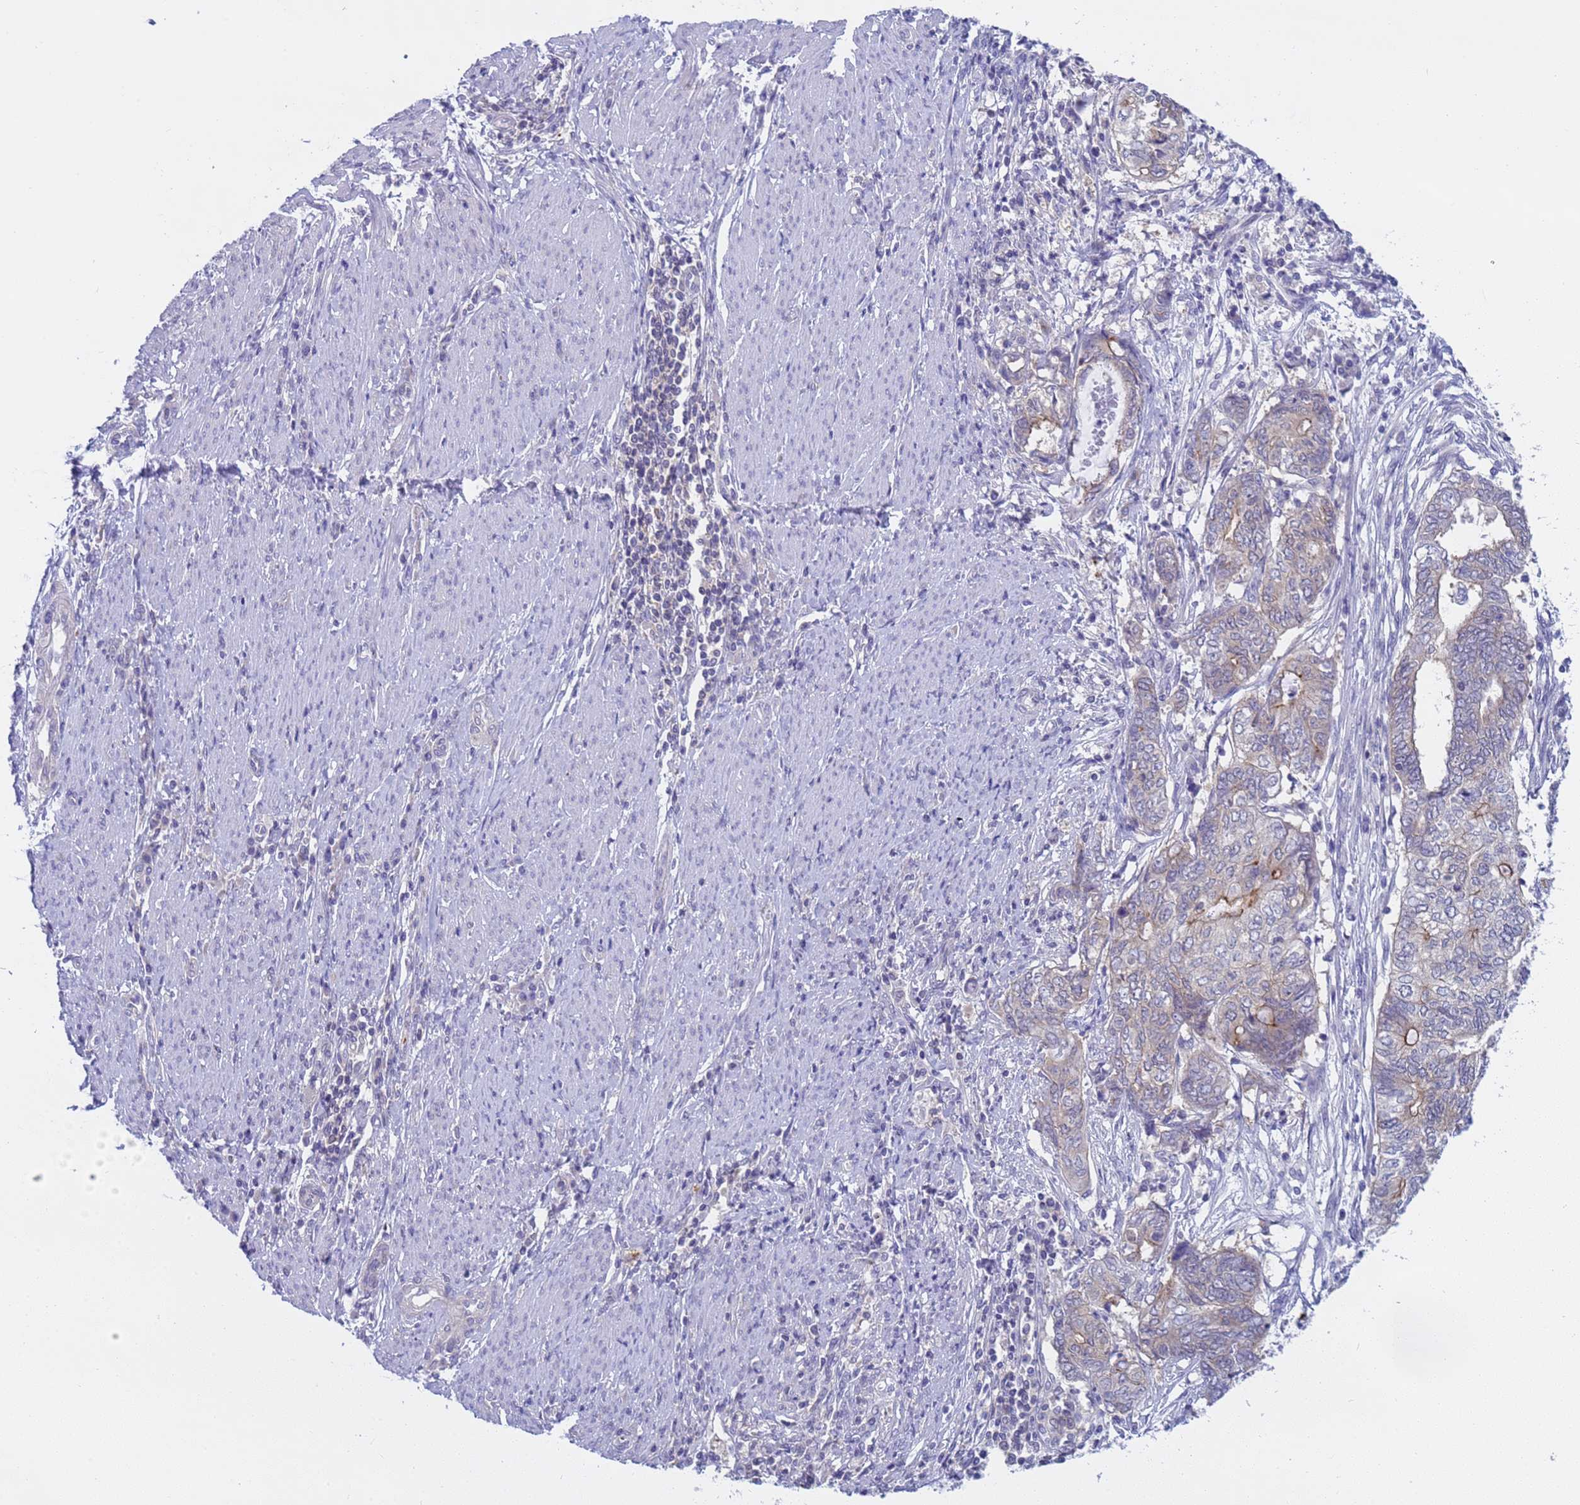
{"staining": {"intensity": "negative", "quantity": "none", "location": "none"}, "tissue": "endometrial cancer", "cell_type": "Tumor cells", "image_type": "cancer", "snomed": [{"axis": "morphology", "description": "Adenocarcinoma, NOS"}, {"axis": "topography", "description": "Uterus"}, {"axis": "topography", "description": "Endometrium"}], "caption": "Immunohistochemistry (IHC) of endometrial cancer (adenocarcinoma) demonstrates no expression in tumor cells.", "gene": "CAPN7", "patient": {"sex": "female", "age": 70}}